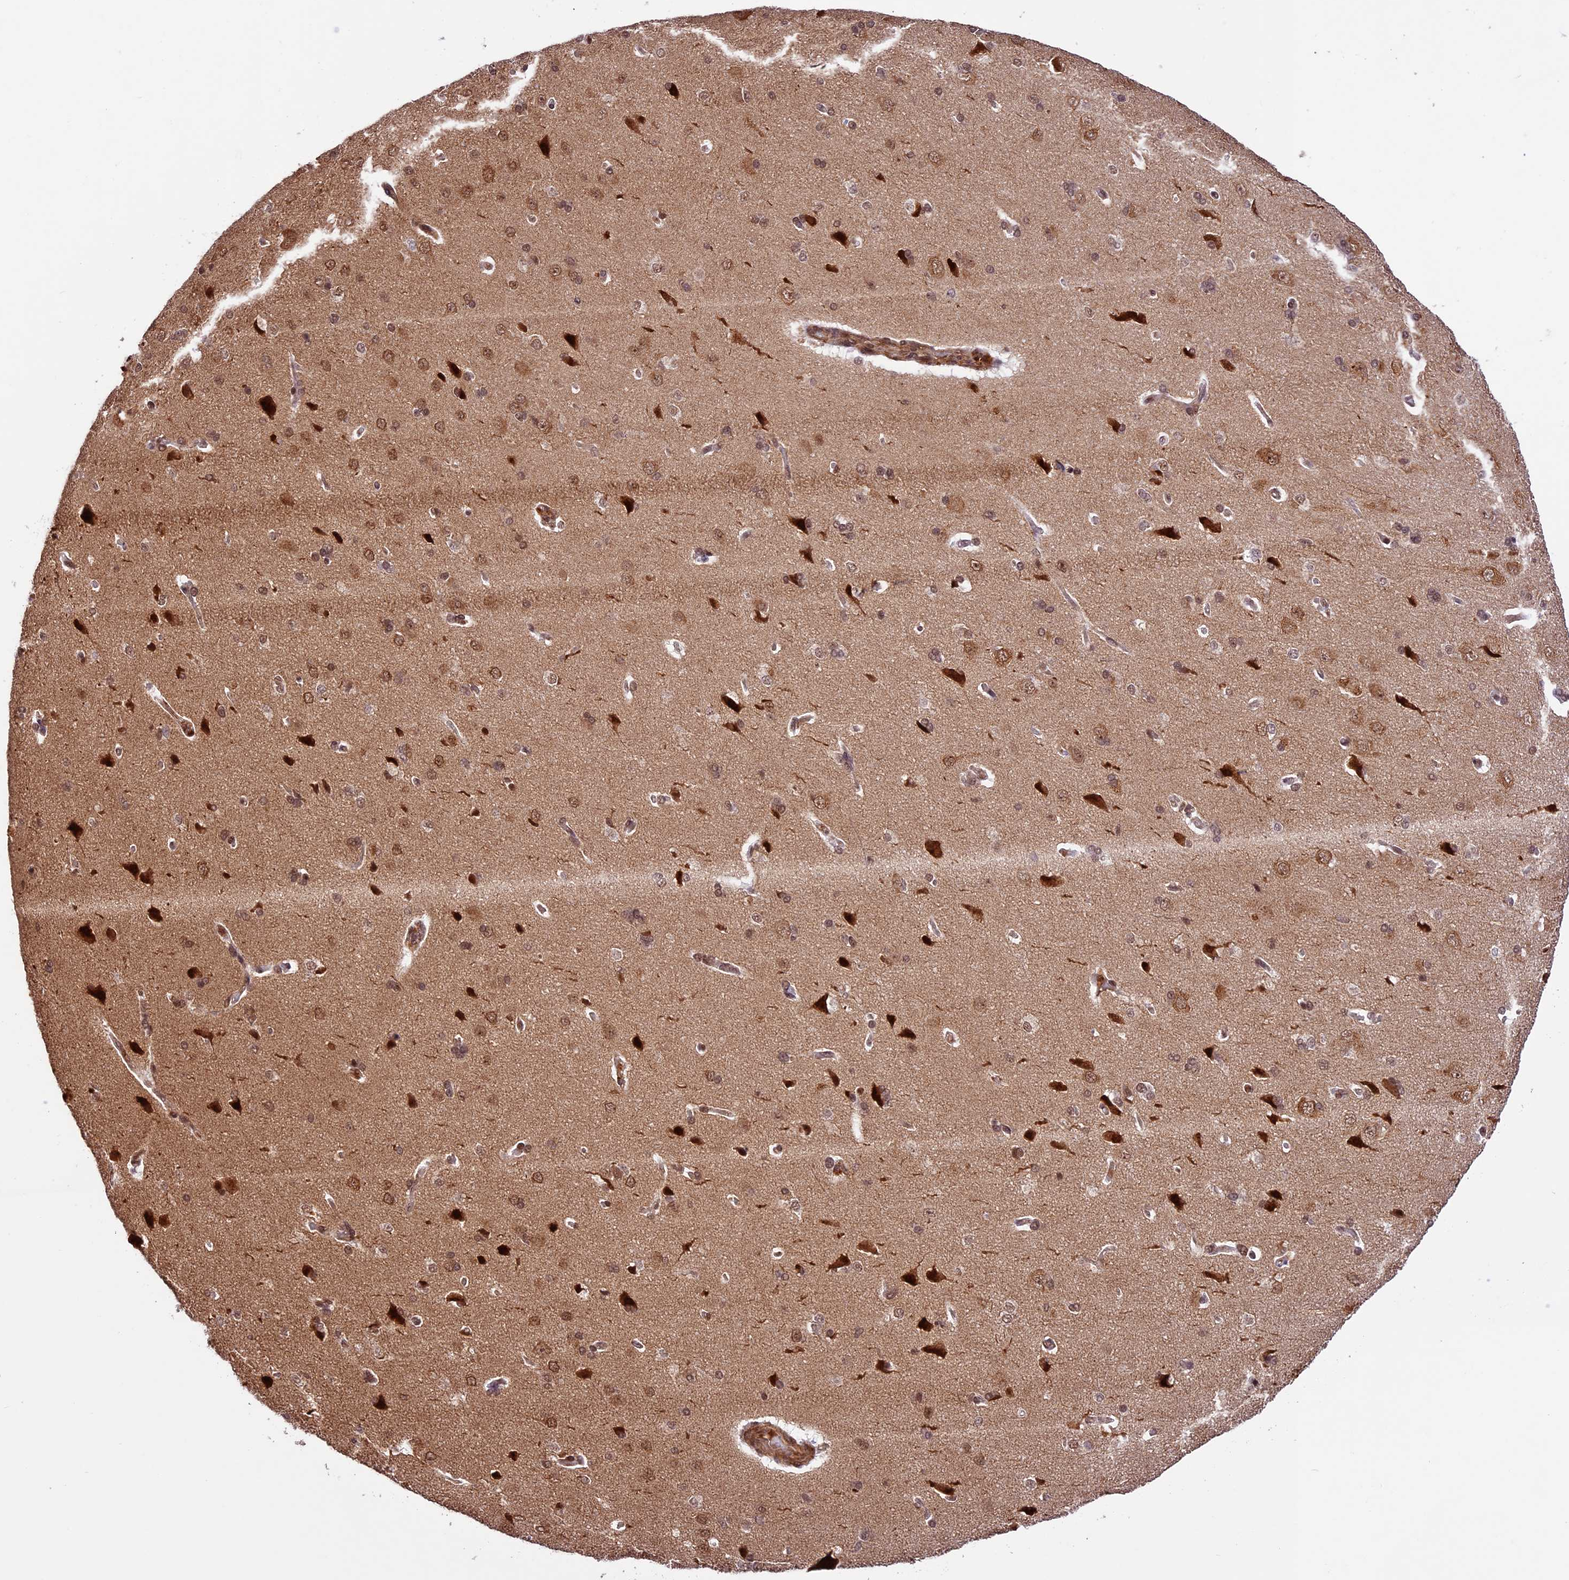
{"staining": {"intensity": "weak", "quantity": ">75%", "location": "cytoplasmic/membranous,nuclear"}, "tissue": "cerebral cortex", "cell_type": "Endothelial cells", "image_type": "normal", "snomed": [{"axis": "morphology", "description": "Normal tissue, NOS"}, {"axis": "topography", "description": "Cerebral cortex"}], "caption": "Endothelial cells exhibit low levels of weak cytoplasmic/membranous,nuclear staining in approximately >75% of cells in normal cerebral cortex. The protein of interest is shown in brown color, while the nuclei are stained blue.", "gene": "DHX38", "patient": {"sex": "male", "age": 62}}